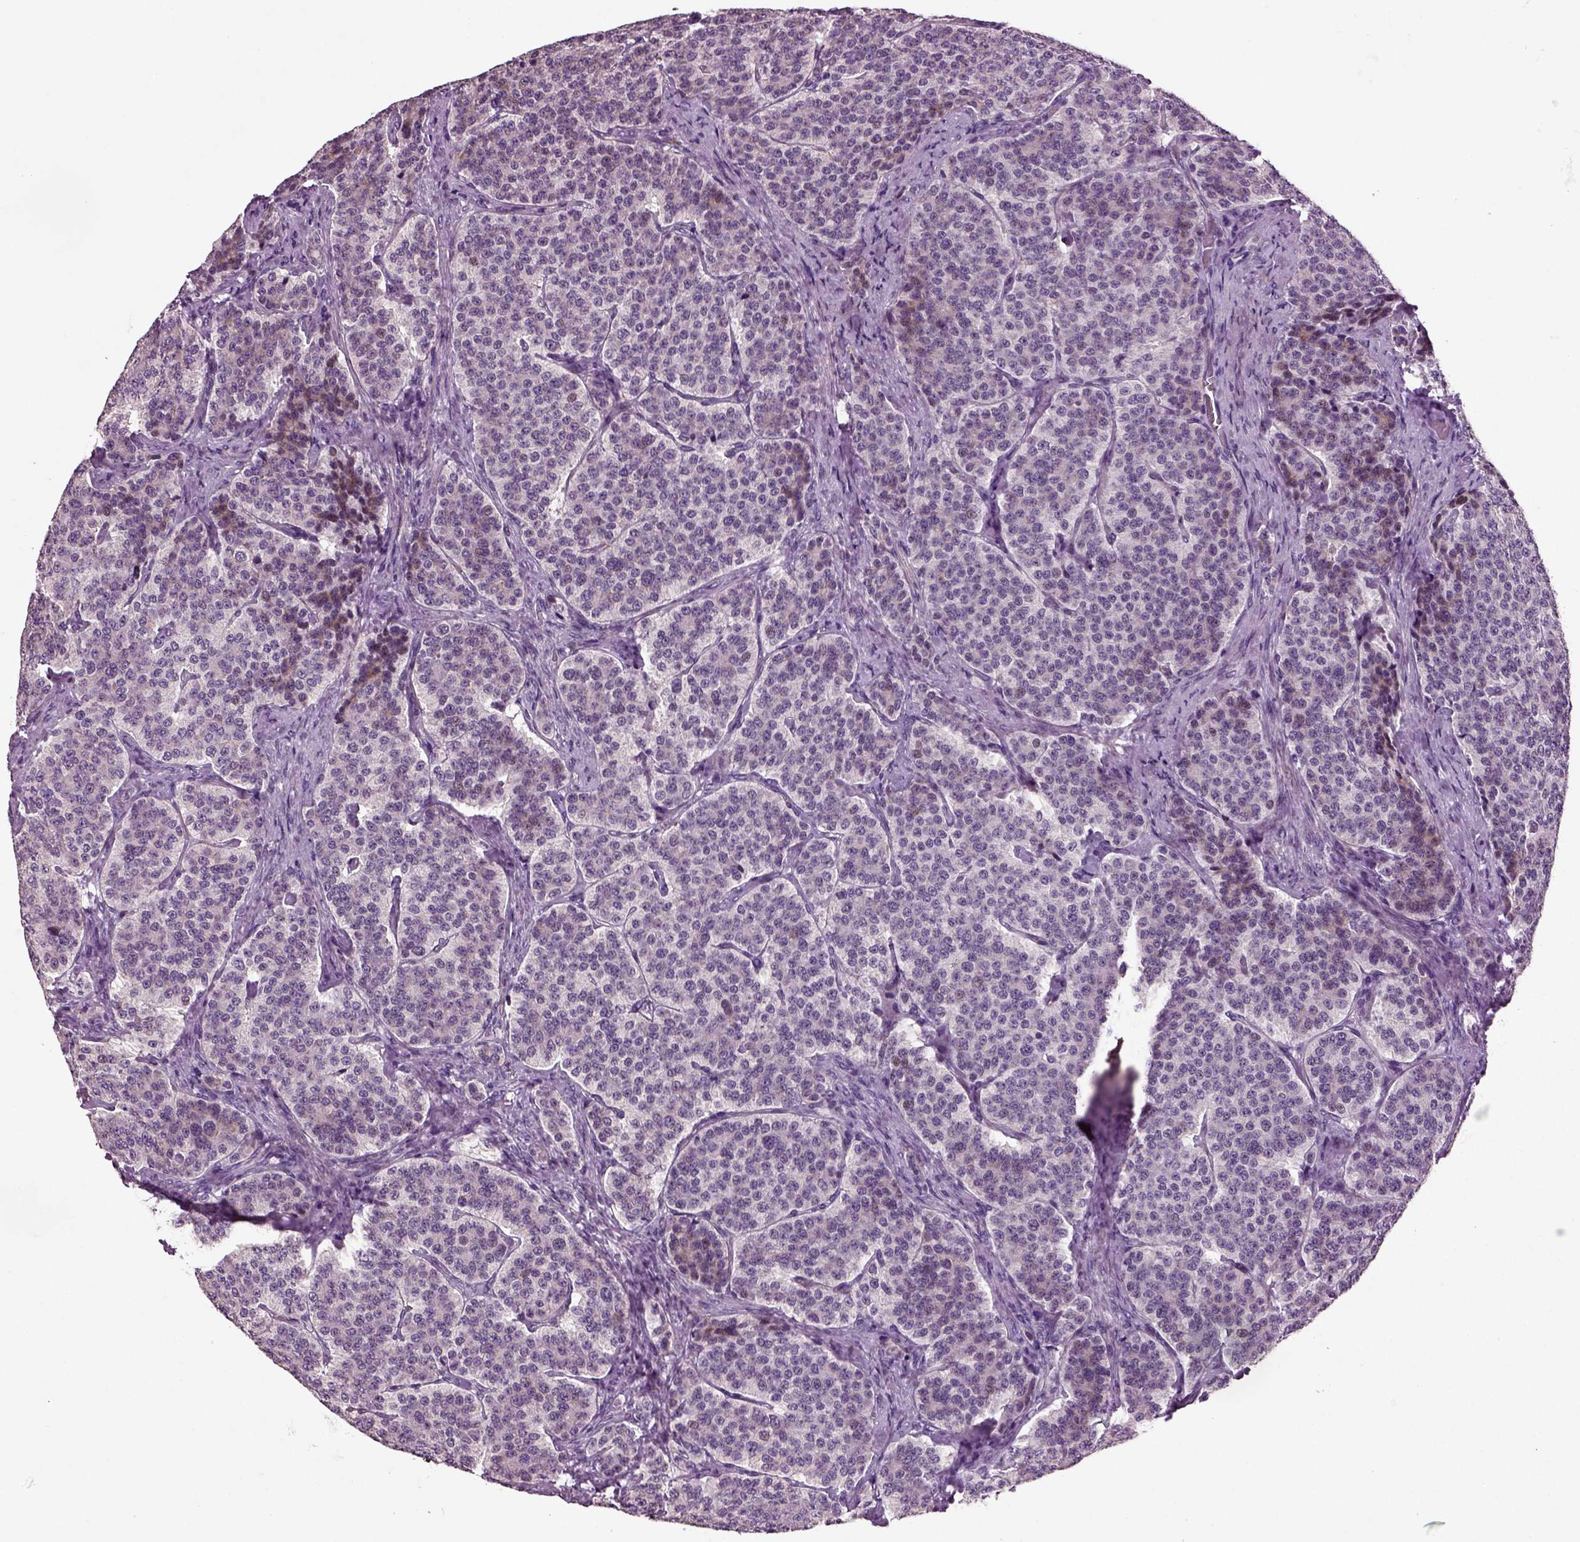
{"staining": {"intensity": "negative", "quantity": "none", "location": "none"}, "tissue": "carcinoid", "cell_type": "Tumor cells", "image_type": "cancer", "snomed": [{"axis": "morphology", "description": "Carcinoid, malignant, NOS"}, {"axis": "topography", "description": "Small intestine"}], "caption": "Photomicrograph shows no protein positivity in tumor cells of malignant carcinoid tissue.", "gene": "ARID3A", "patient": {"sex": "female", "age": 58}}